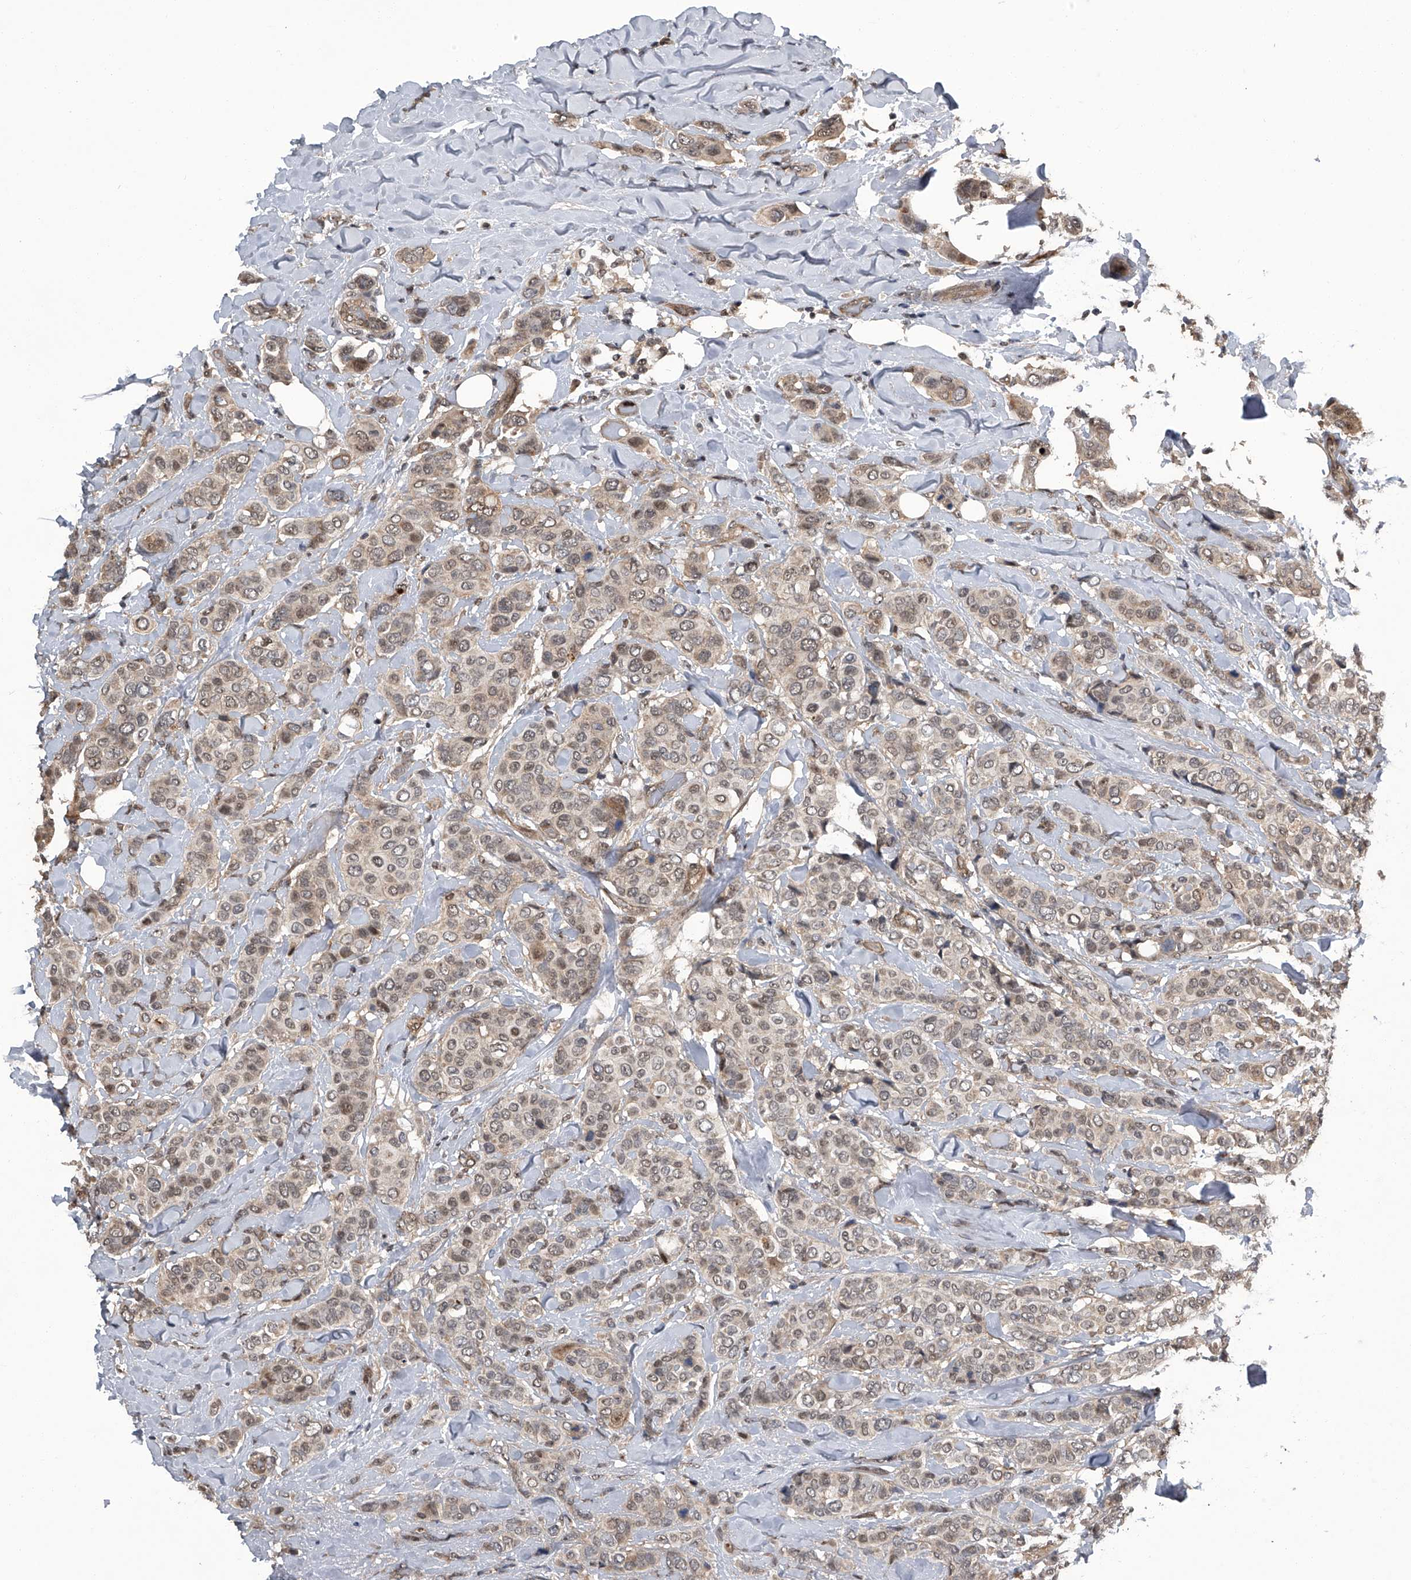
{"staining": {"intensity": "weak", "quantity": "25%-75%", "location": "cytoplasmic/membranous,nuclear"}, "tissue": "breast cancer", "cell_type": "Tumor cells", "image_type": "cancer", "snomed": [{"axis": "morphology", "description": "Lobular carcinoma"}, {"axis": "topography", "description": "Breast"}], "caption": "DAB immunohistochemical staining of human breast lobular carcinoma reveals weak cytoplasmic/membranous and nuclear protein staining in approximately 25%-75% of tumor cells.", "gene": "SLC12A8", "patient": {"sex": "female", "age": 51}}